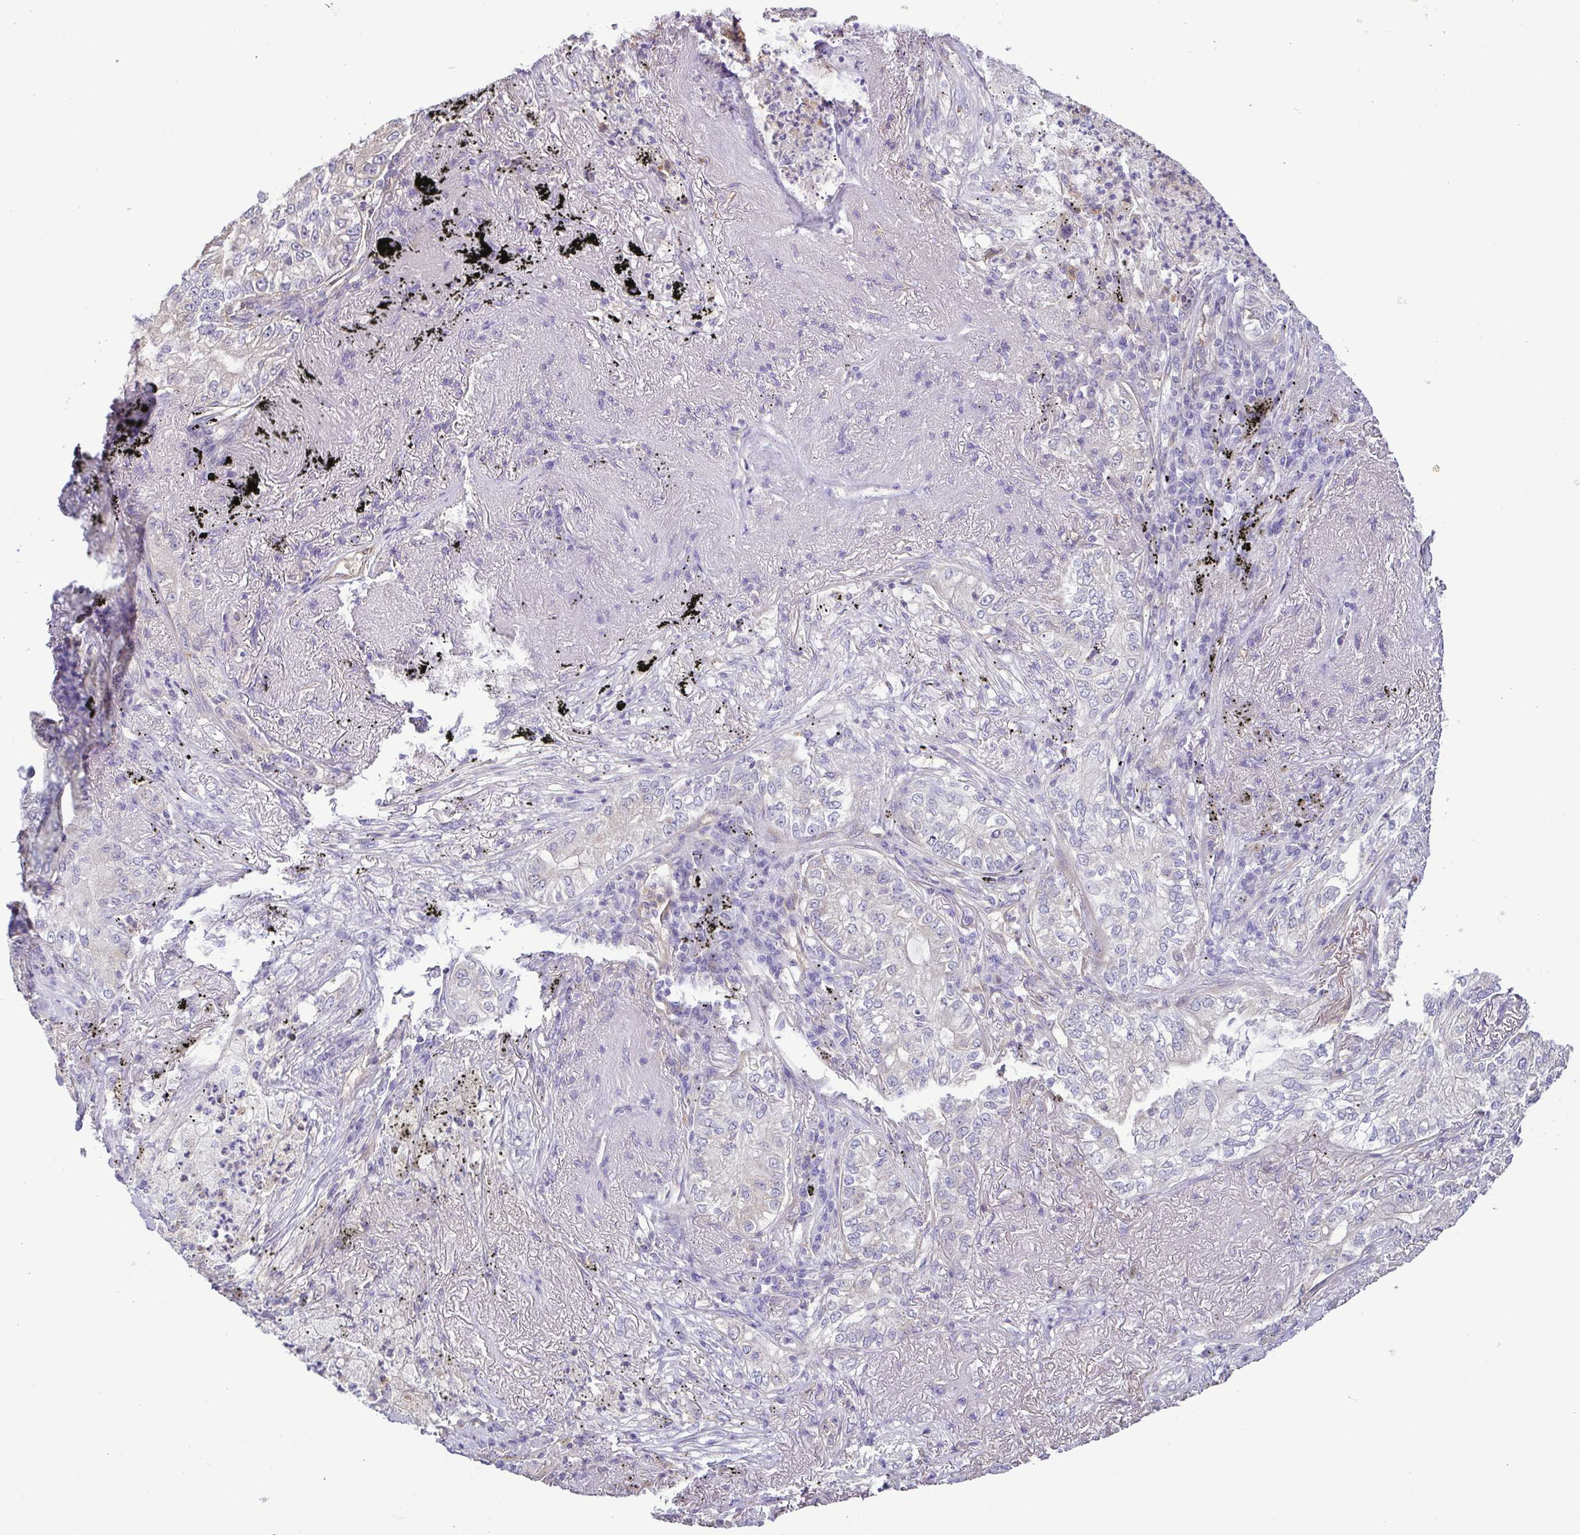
{"staining": {"intensity": "negative", "quantity": "none", "location": "none"}, "tissue": "lung cancer", "cell_type": "Tumor cells", "image_type": "cancer", "snomed": [{"axis": "morphology", "description": "Adenocarcinoma, NOS"}, {"axis": "topography", "description": "Lung"}], "caption": "Tumor cells are negative for protein expression in human lung cancer.", "gene": "MYL10", "patient": {"sex": "female", "age": 73}}